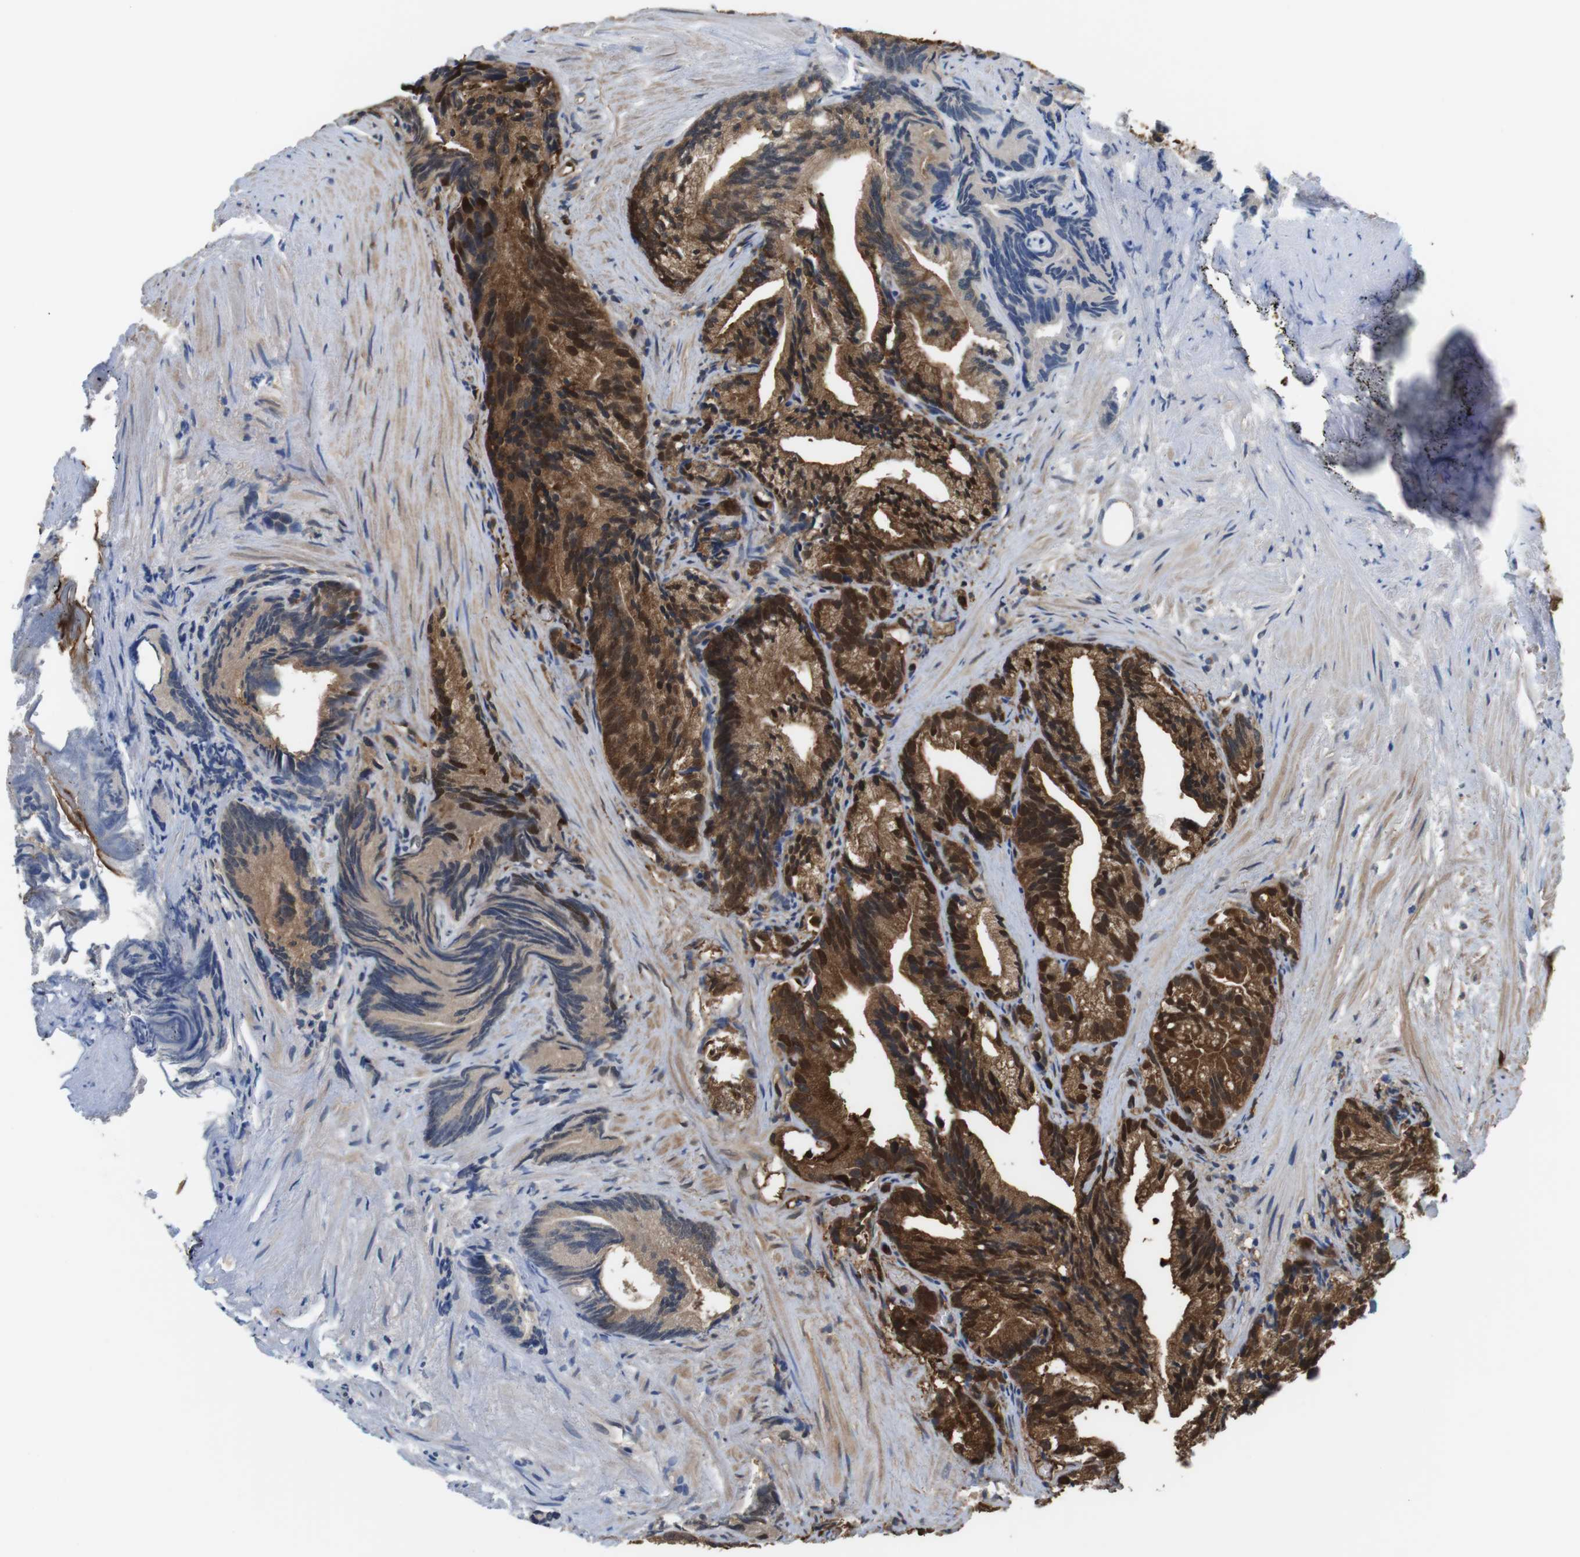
{"staining": {"intensity": "strong", "quantity": "25%-75%", "location": "cytoplasmic/membranous,nuclear"}, "tissue": "prostate cancer", "cell_type": "Tumor cells", "image_type": "cancer", "snomed": [{"axis": "morphology", "description": "Adenocarcinoma, Low grade"}, {"axis": "topography", "description": "Prostate"}], "caption": "Human low-grade adenocarcinoma (prostate) stained with a brown dye demonstrates strong cytoplasmic/membranous and nuclear positive positivity in approximately 25%-75% of tumor cells.", "gene": "LDHA", "patient": {"sex": "male", "age": 89}}